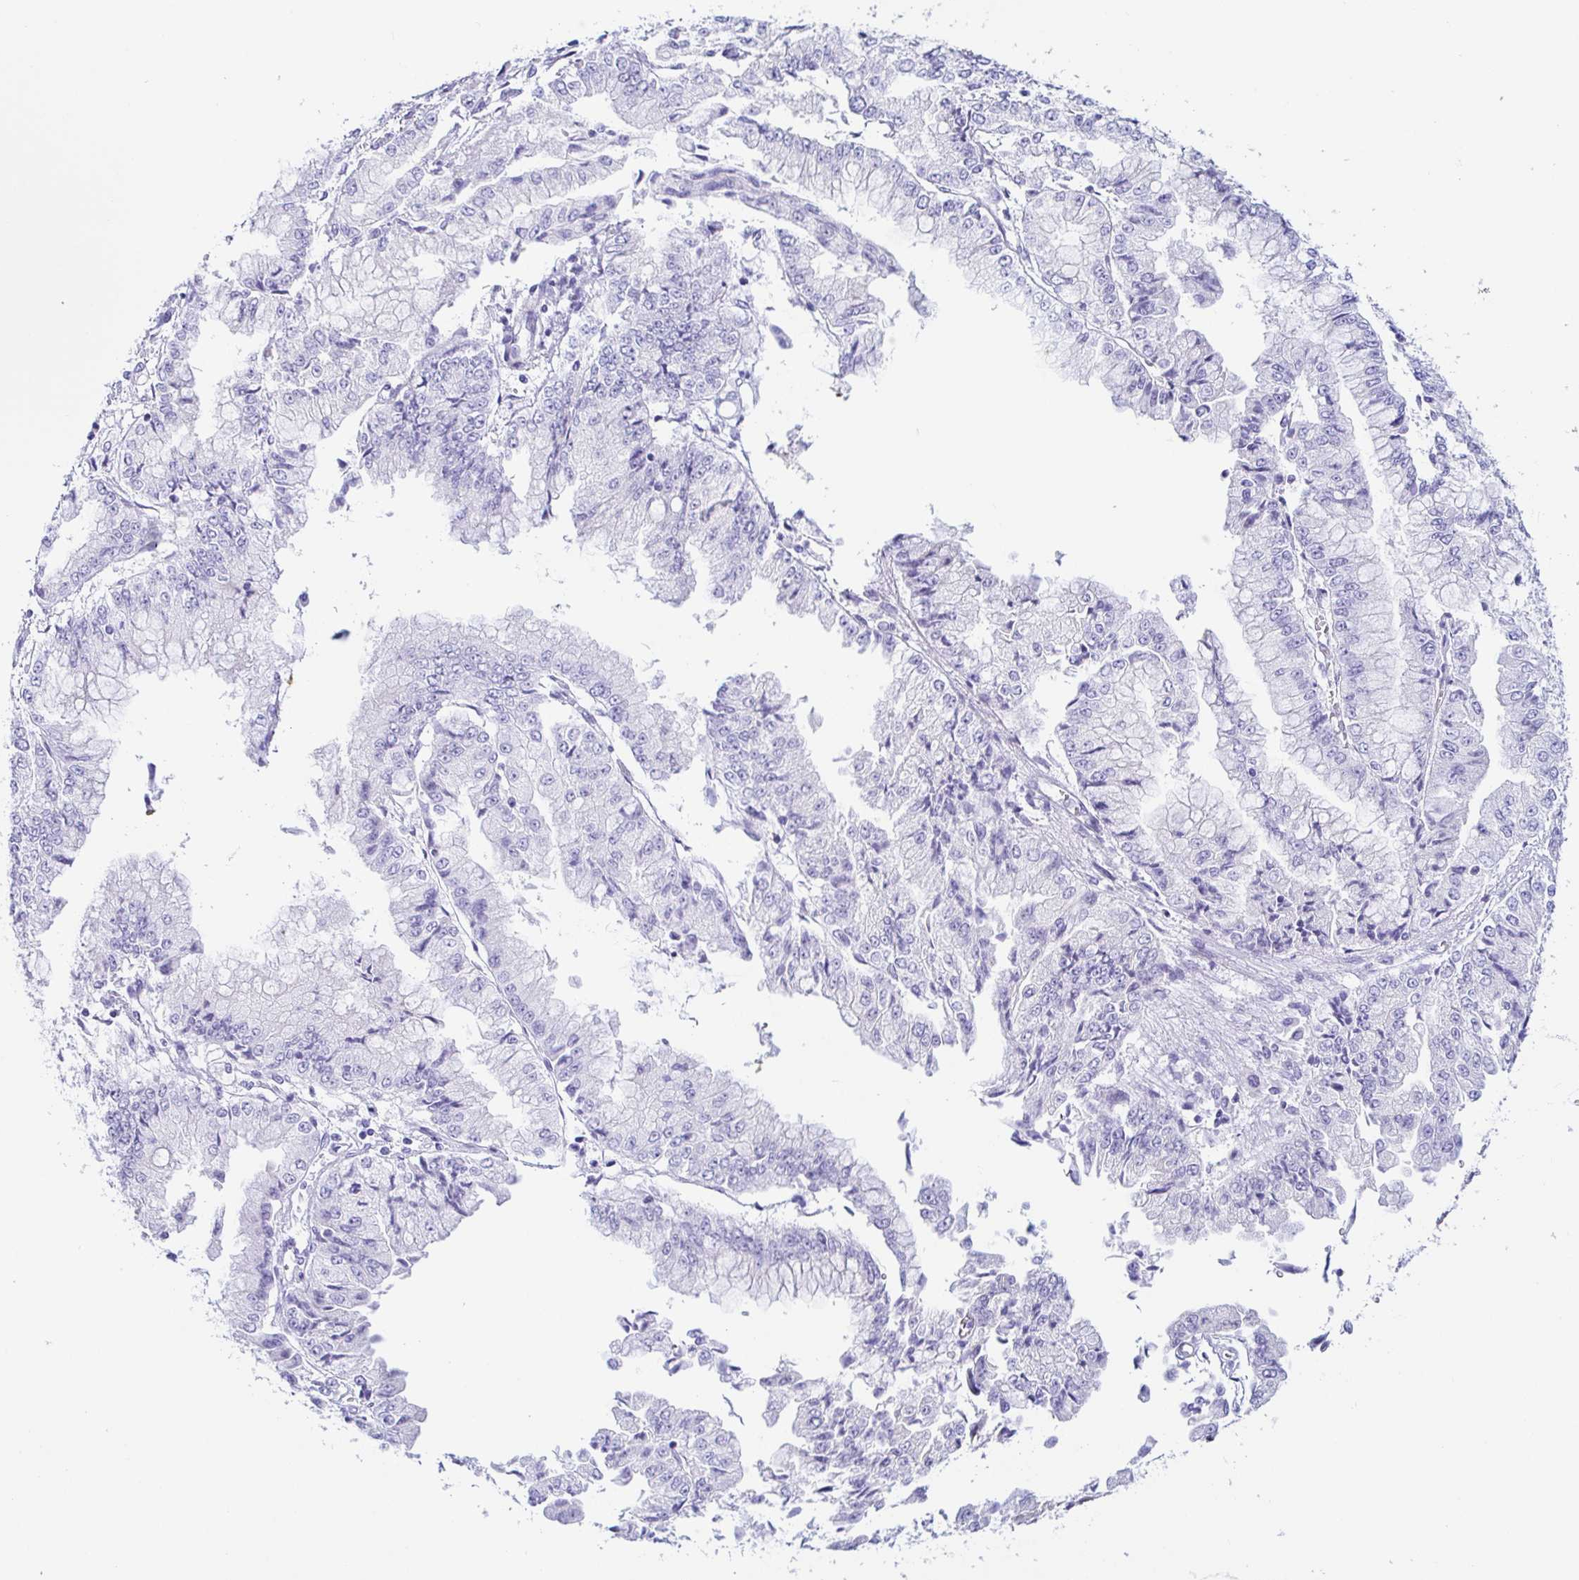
{"staining": {"intensity": "negative", "quantity": "none", "location": "none"}, "tissue": "stomach cancer", "cell_type": "Tumor cells", "image_type": "cancer", "snomed": [{"axis": "morphology", "description": "Adenocarcinoma, NOS"}, {"axis": "topography", "description": "Stomach, upper"}], "caption": "Tumor cells are negative for protein expression in human stomach cancer (adenocarcinoma). (DAB immunohistochemistry (IHC) visualized using brightfield microscopy, high magnification).", "gene": "PINLYP", "patient": {"sex": "female", "age": 74}}